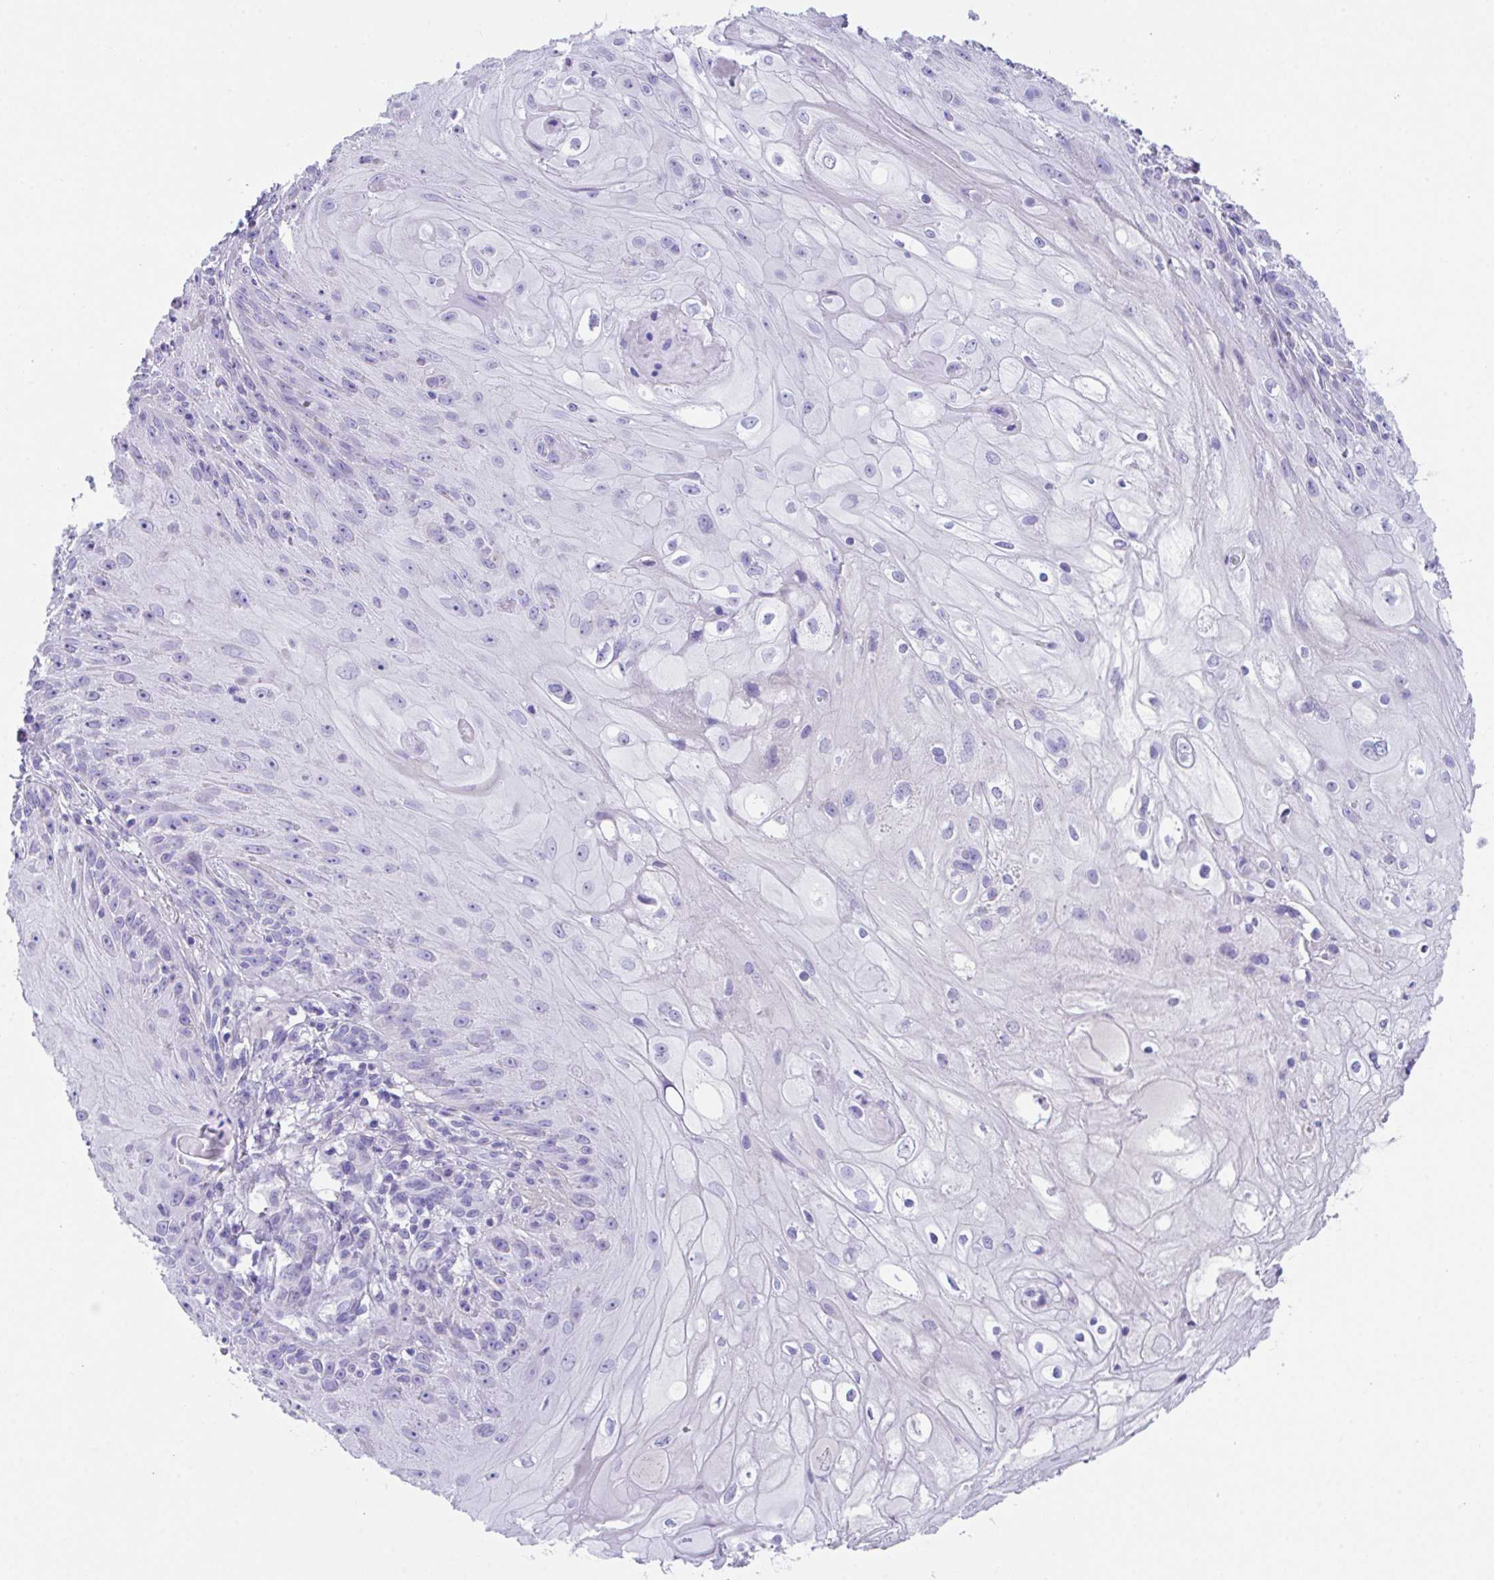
{"staining": {"intensity": "negative", "quantity": "none", "location": "none"}, "tissue": "skin cancer", "cell_type": "Tumor cells", "image_type": "cancer", "snomed": [{"axis": "morphology", "description": "Squamous cell carcinoma, NOS"}, {"axis": "topography", "description": "Skin"}, {"axis": "topography", "description": "Vulva"}], "caption": "IHC image of neoplastic tissue: skin squamous cell carcinoma stained with DAB reveals no significant protein positivity in tumor cells.", "gene": "SLC16A6", "patient": {"sex": "female", "age": 76}}